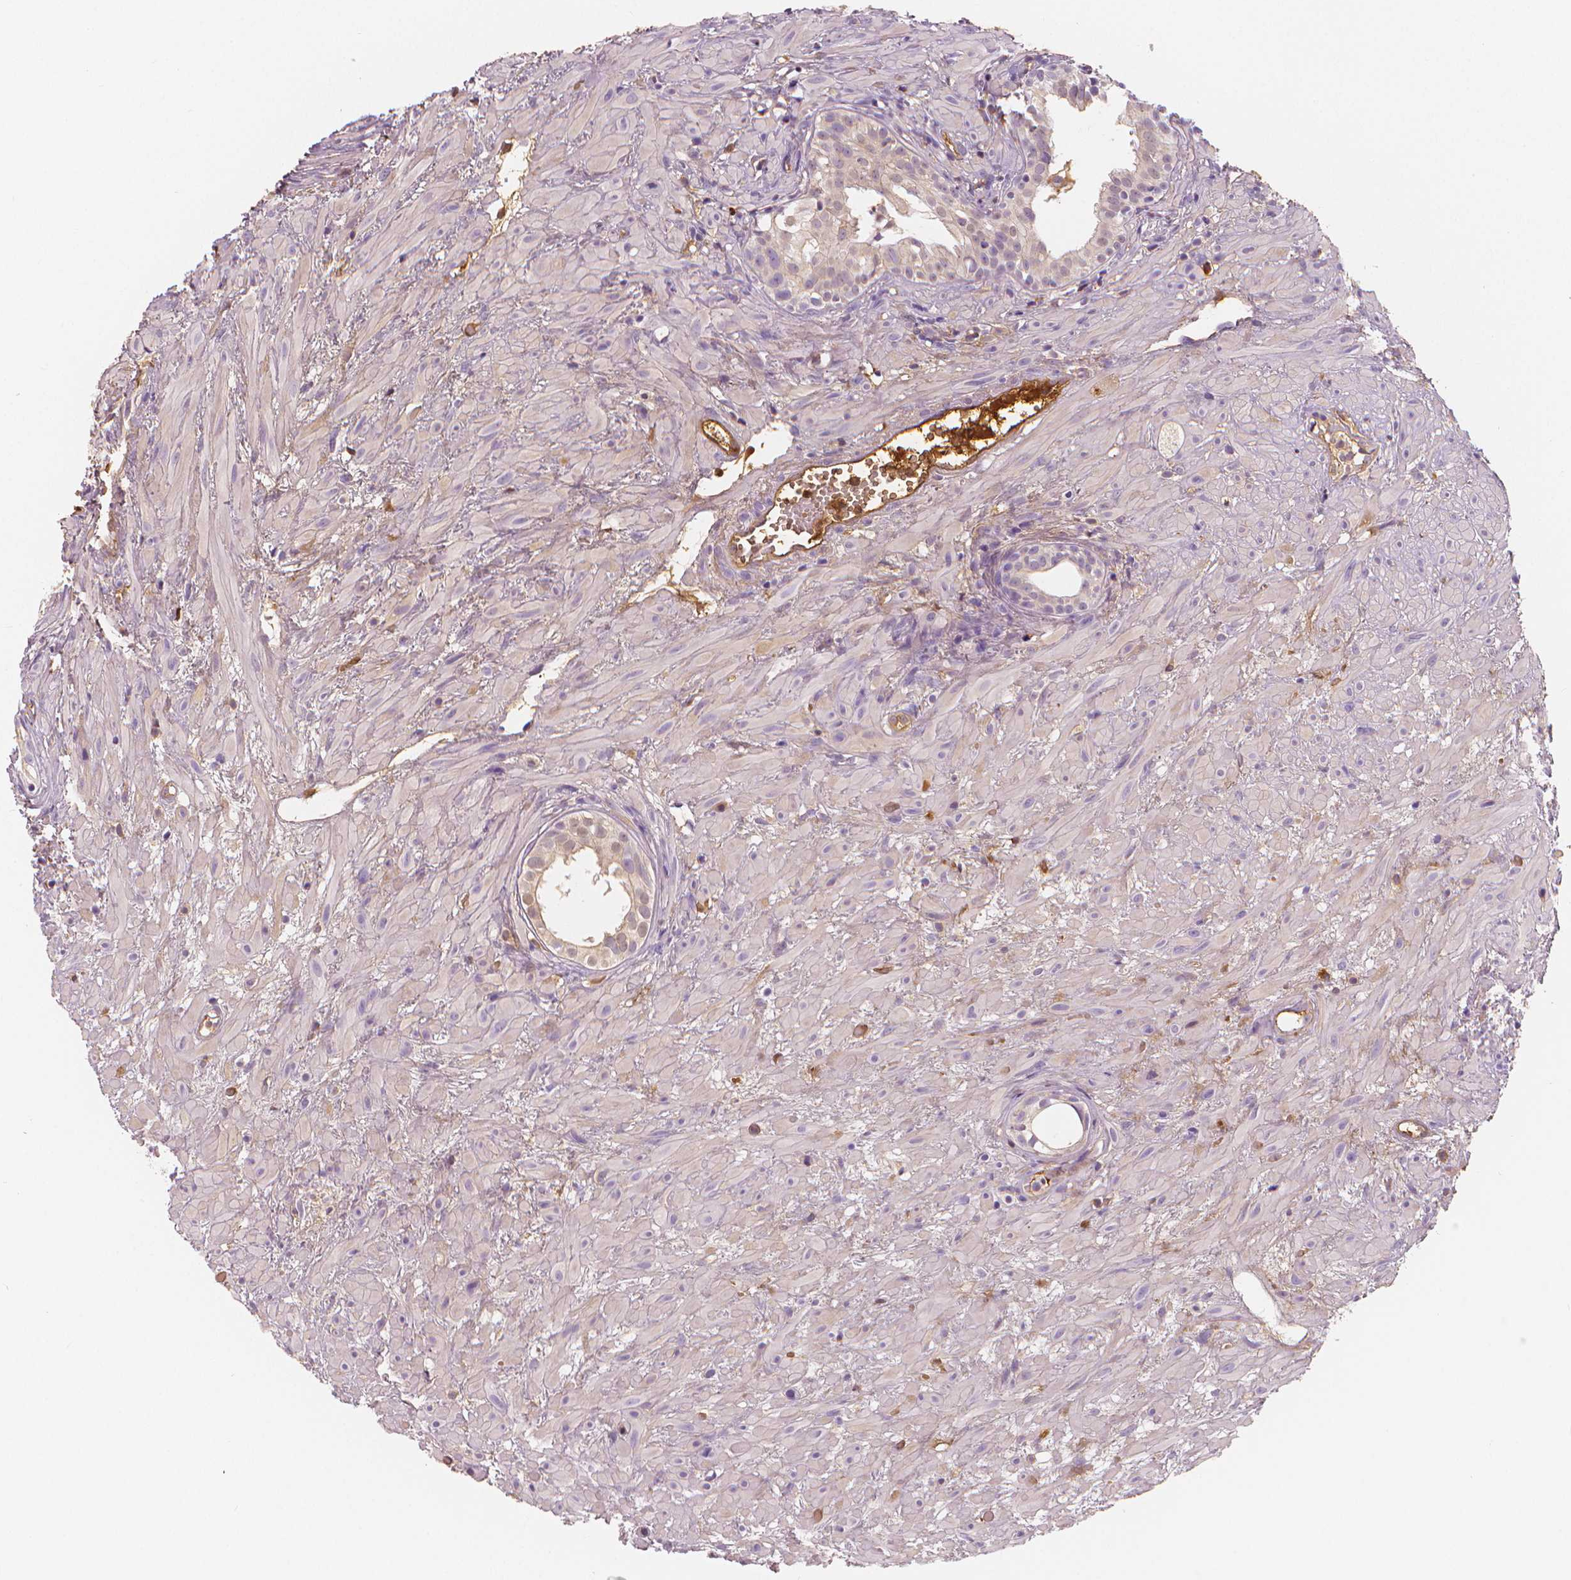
{"staining": {"intensity": "weak", "quantity": "<25%", "location": "cytoplasmic/membranous"}, "tissue": "prostate cancer", "cell_type": "Tumor cells", "image_type": "cancer", "snomed": [{"axis": "morphology", "description": "Adenocarcinoma, High grade"}, {"axis": "topography", "description": "Prostate"}], "caption": "Immunohistochemistry (IHC) of human prostate cancer (high-grade adenocarcinoma) displays no positivity in tumor cells.", "gene": "APOA4", "patient": {"sex": "male", "age": 79}}